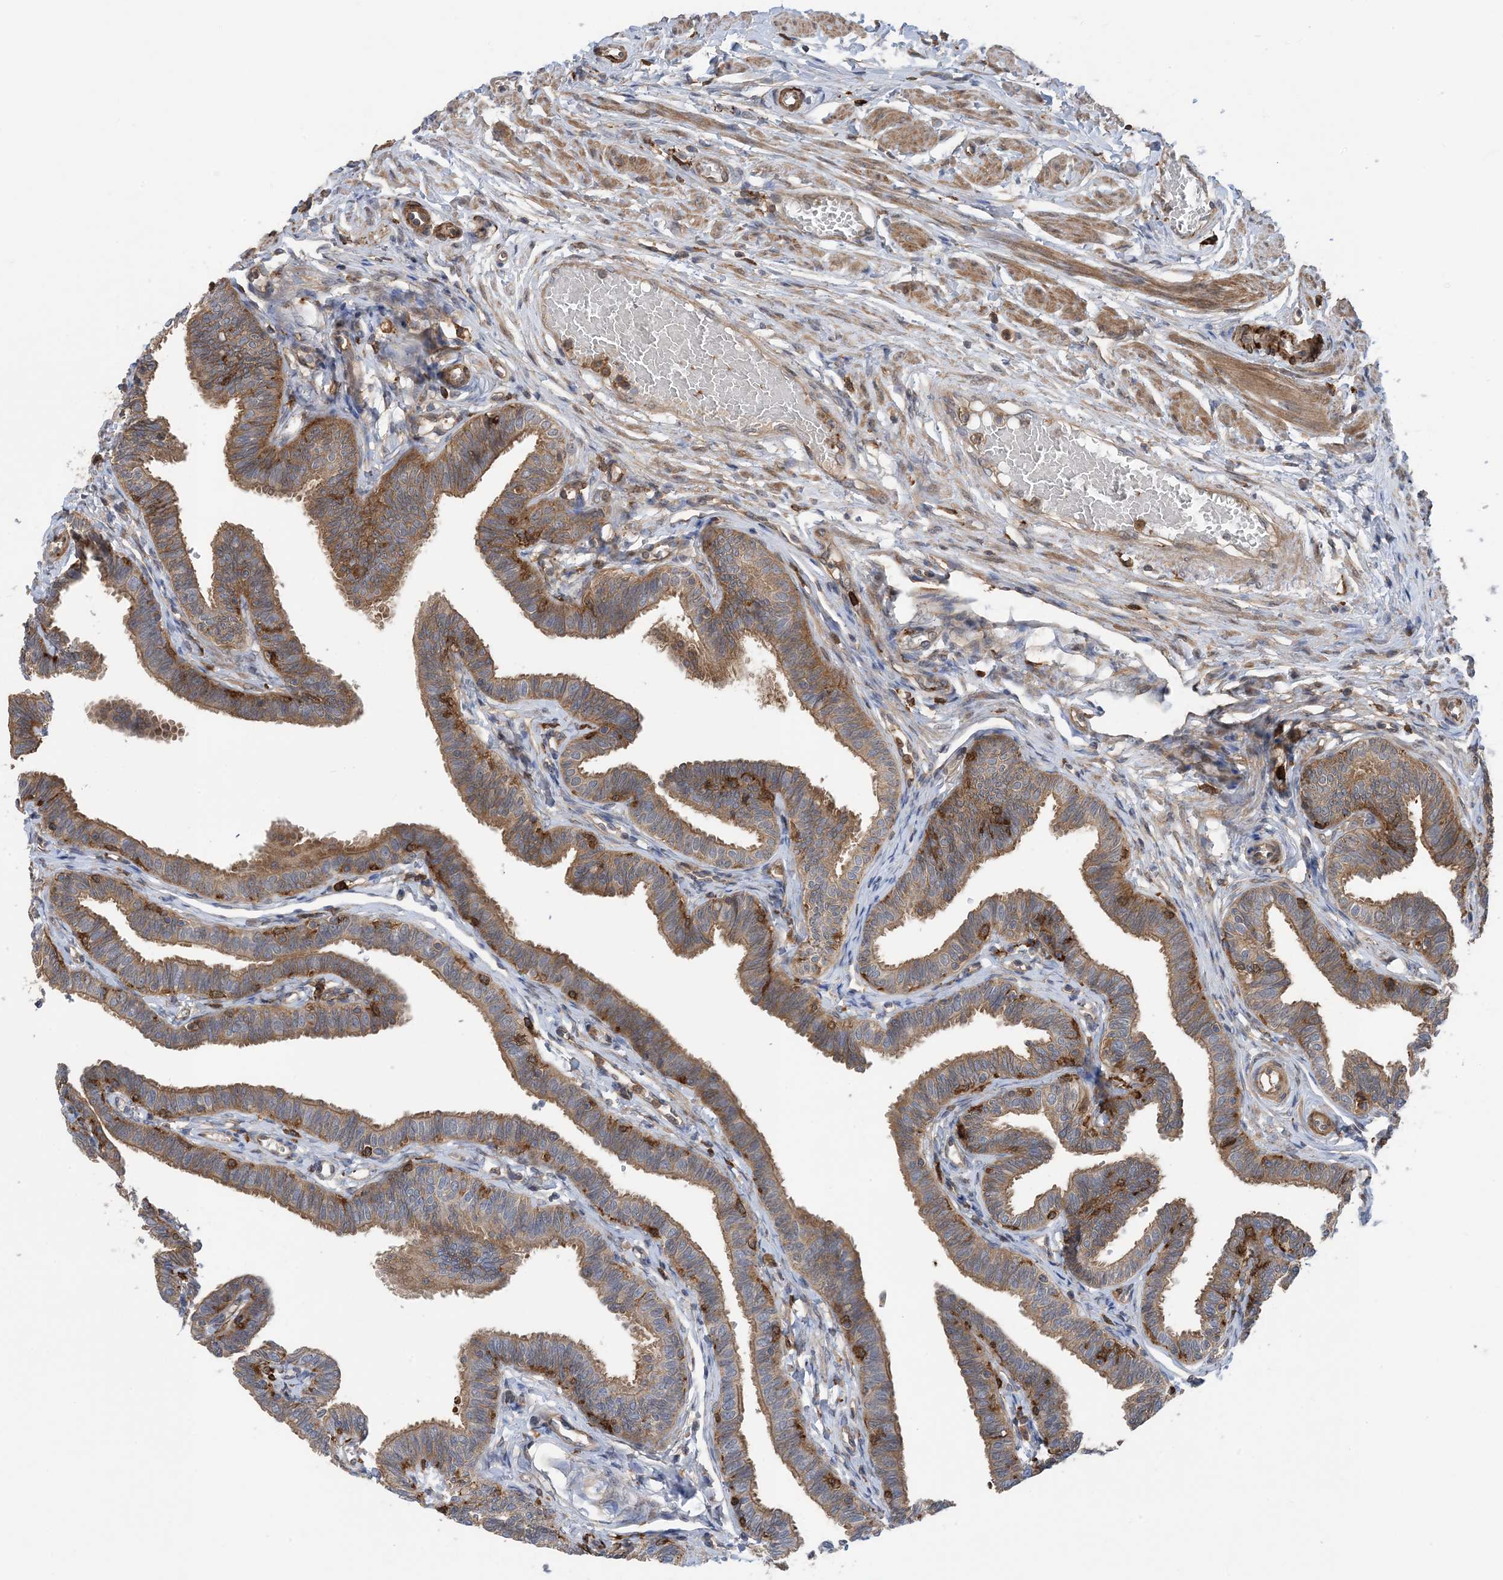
{"staining": {"intensity": "moderate", "quantity": ">75%", "location": "cytoplasmic/membranous"}, "tissue": "fallopian tube", "cell_type": "Glandular cells", "image_type": "normal", "snomed": [{"axis": "morphology", "description": "Normal tissue, NOS"}, {"axis": "topography", "description": "Fallopian tube"}, {"axis": "topography", "description": "Ovary"}], "caption": "Protein staining by immunohistochemistry (IHC) demonstrates moderate cytoplasmic/membranous expression in about >75% of glandular cells in normal fallopian tube.", "gene": "HS1BP3", "patient": {"sex": "female", "age": 23}}